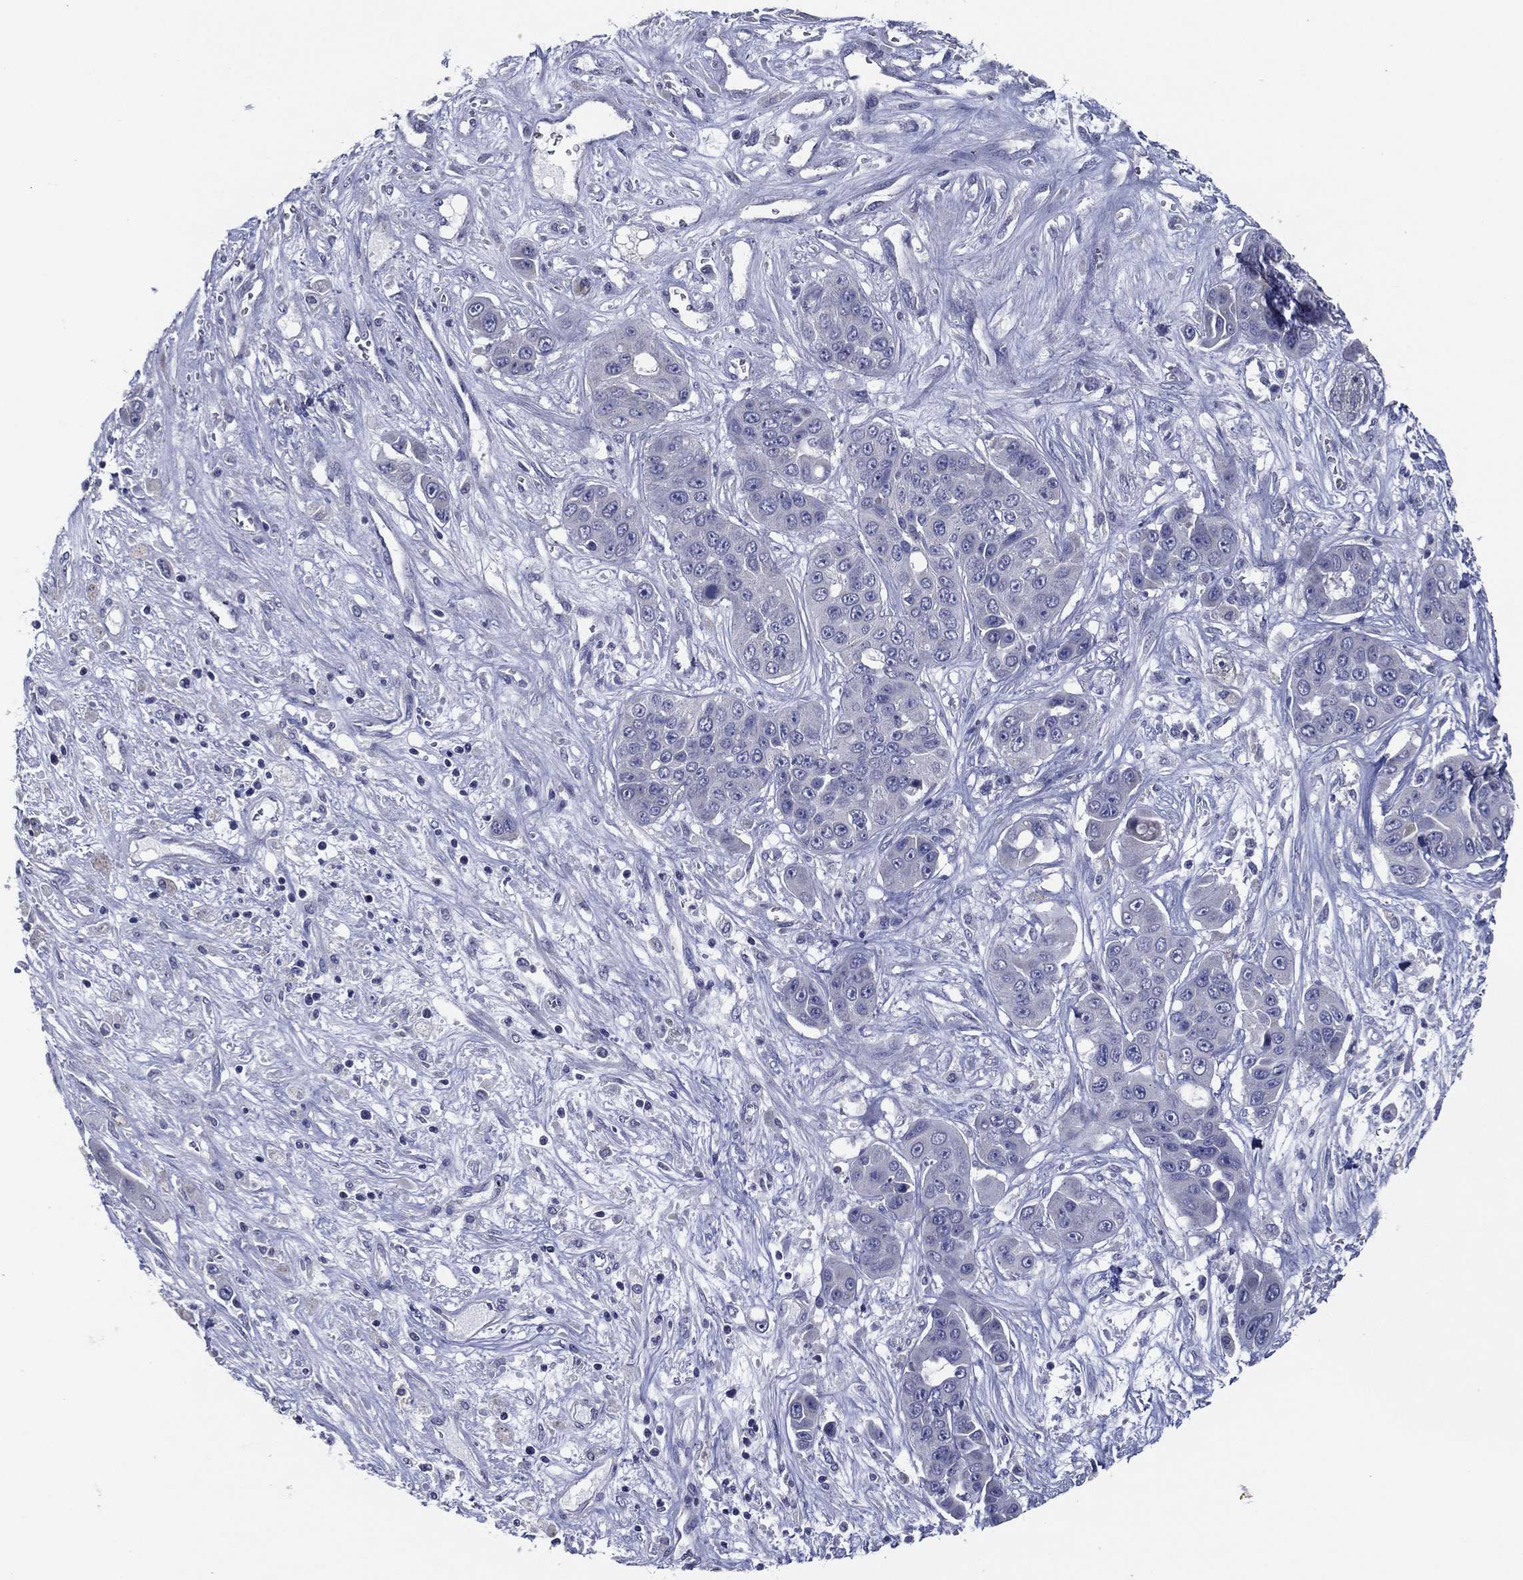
{"staining": {"intensity": "negative", "quantity": "none", "location": "none"}, "tissue": "liver cancer", "cell_type": "Tumor cells", "image_type": "cancer", "snomed": [{"axis": "morphology", "description": "Cholangiocarcinoma"}, {"axis": "topography", "description": "Liver"}], "caption": "A histopathology image of human liver cholangiocarcinoma is negative for staining in tumor cells.", "gene": "SLC13A4", "patient": {"sex": "female", "age": 52}}